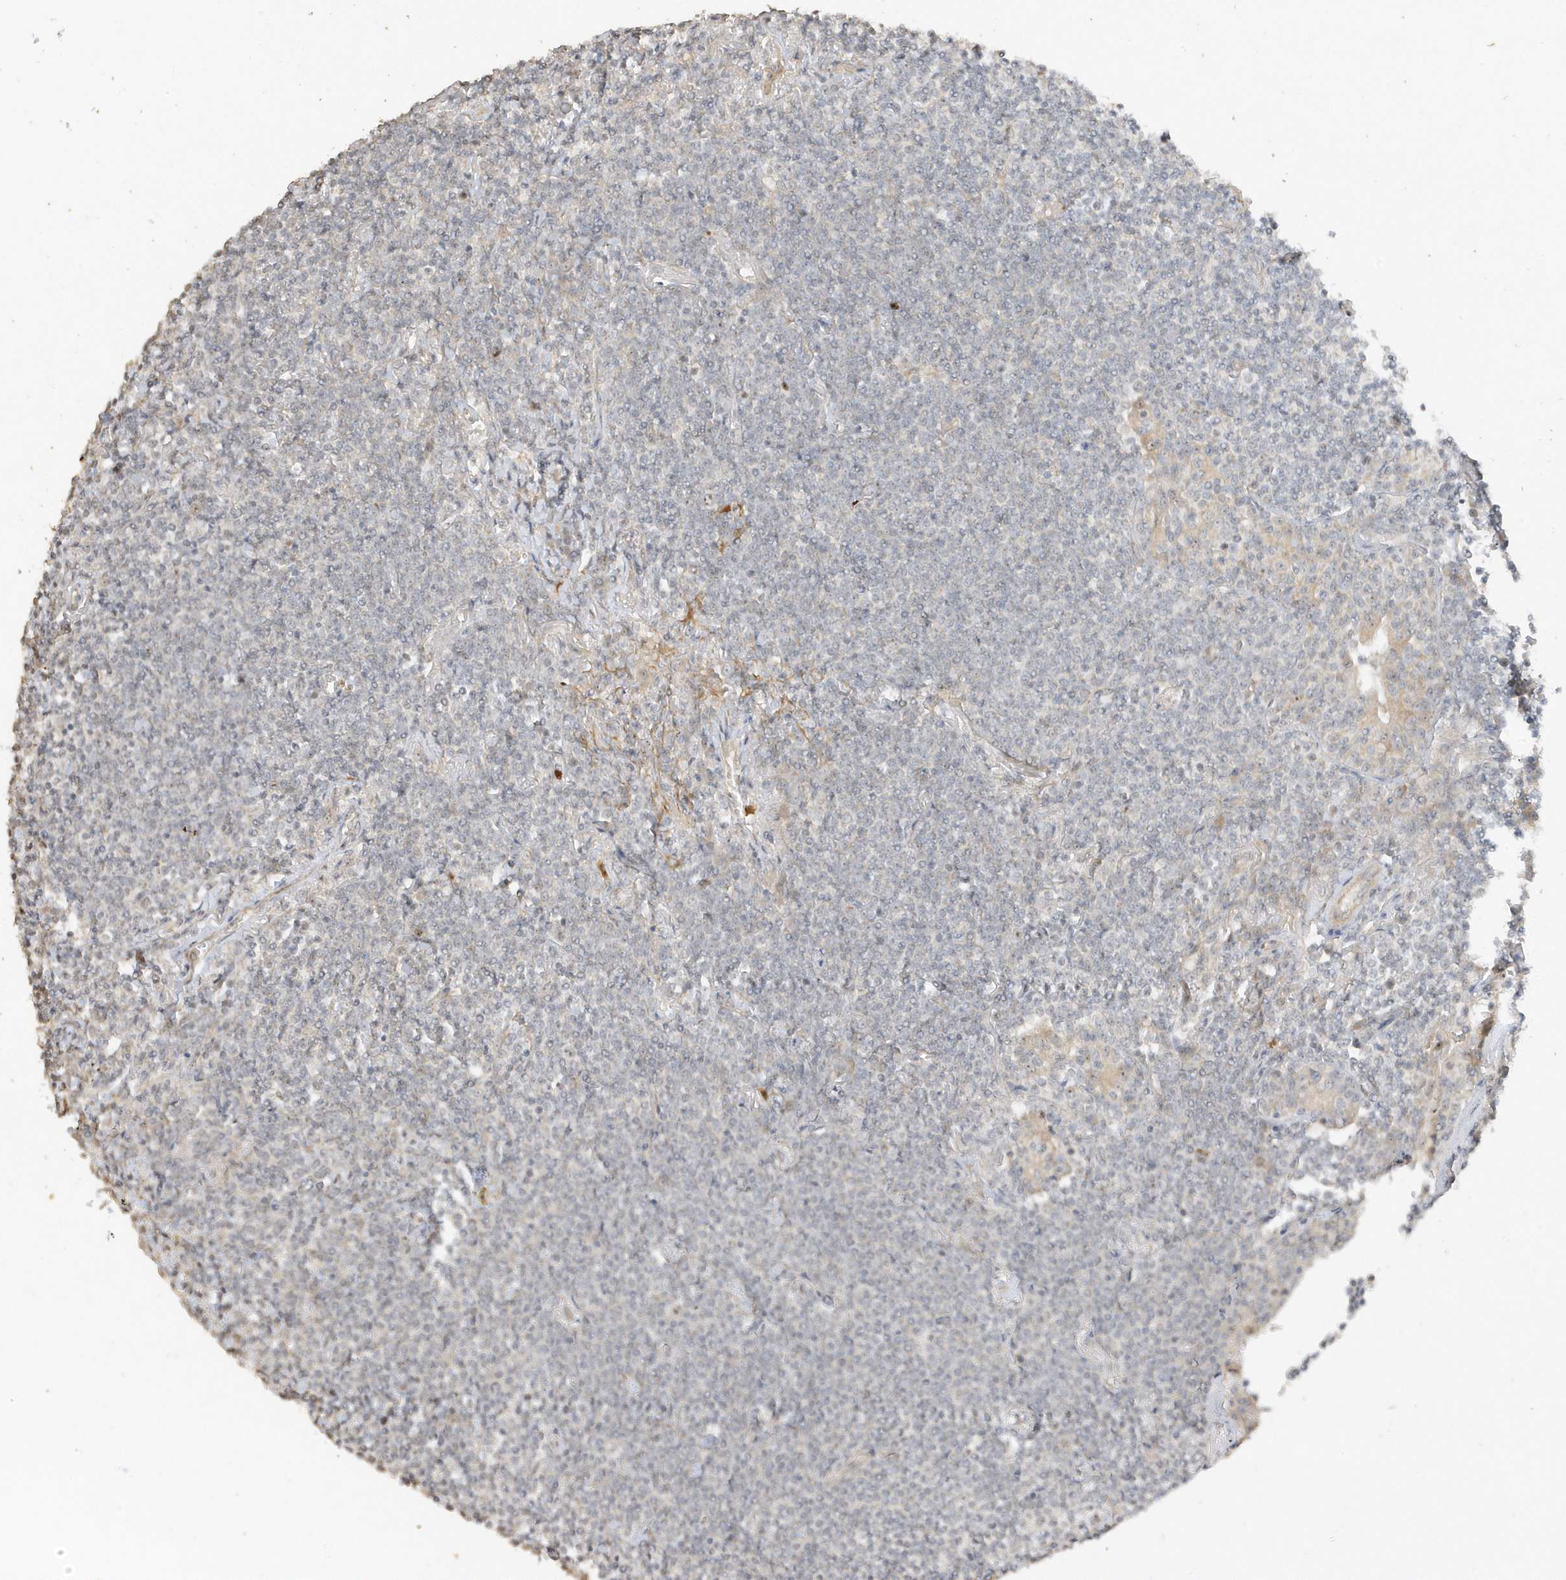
{"staining": {"intensity": "negative", "quantity": "none", "location": "none"}, "tissue": "lymphoma", "cell_type": "Tumor cells", "image_type": "cancer", "snomed": [{"axis": "morphology", "description": "Malignant lymphoma, non-Hodgkin's type, Low grade"}, {"axis": "topography", "description": "Lung"}], "caption": "This is an immunohistochemistry (IHC) image of human lymphoma. There is no positivity in tumor cells.", "gene": "DDX18", "patient": {"sex": "female", "age": 71}}